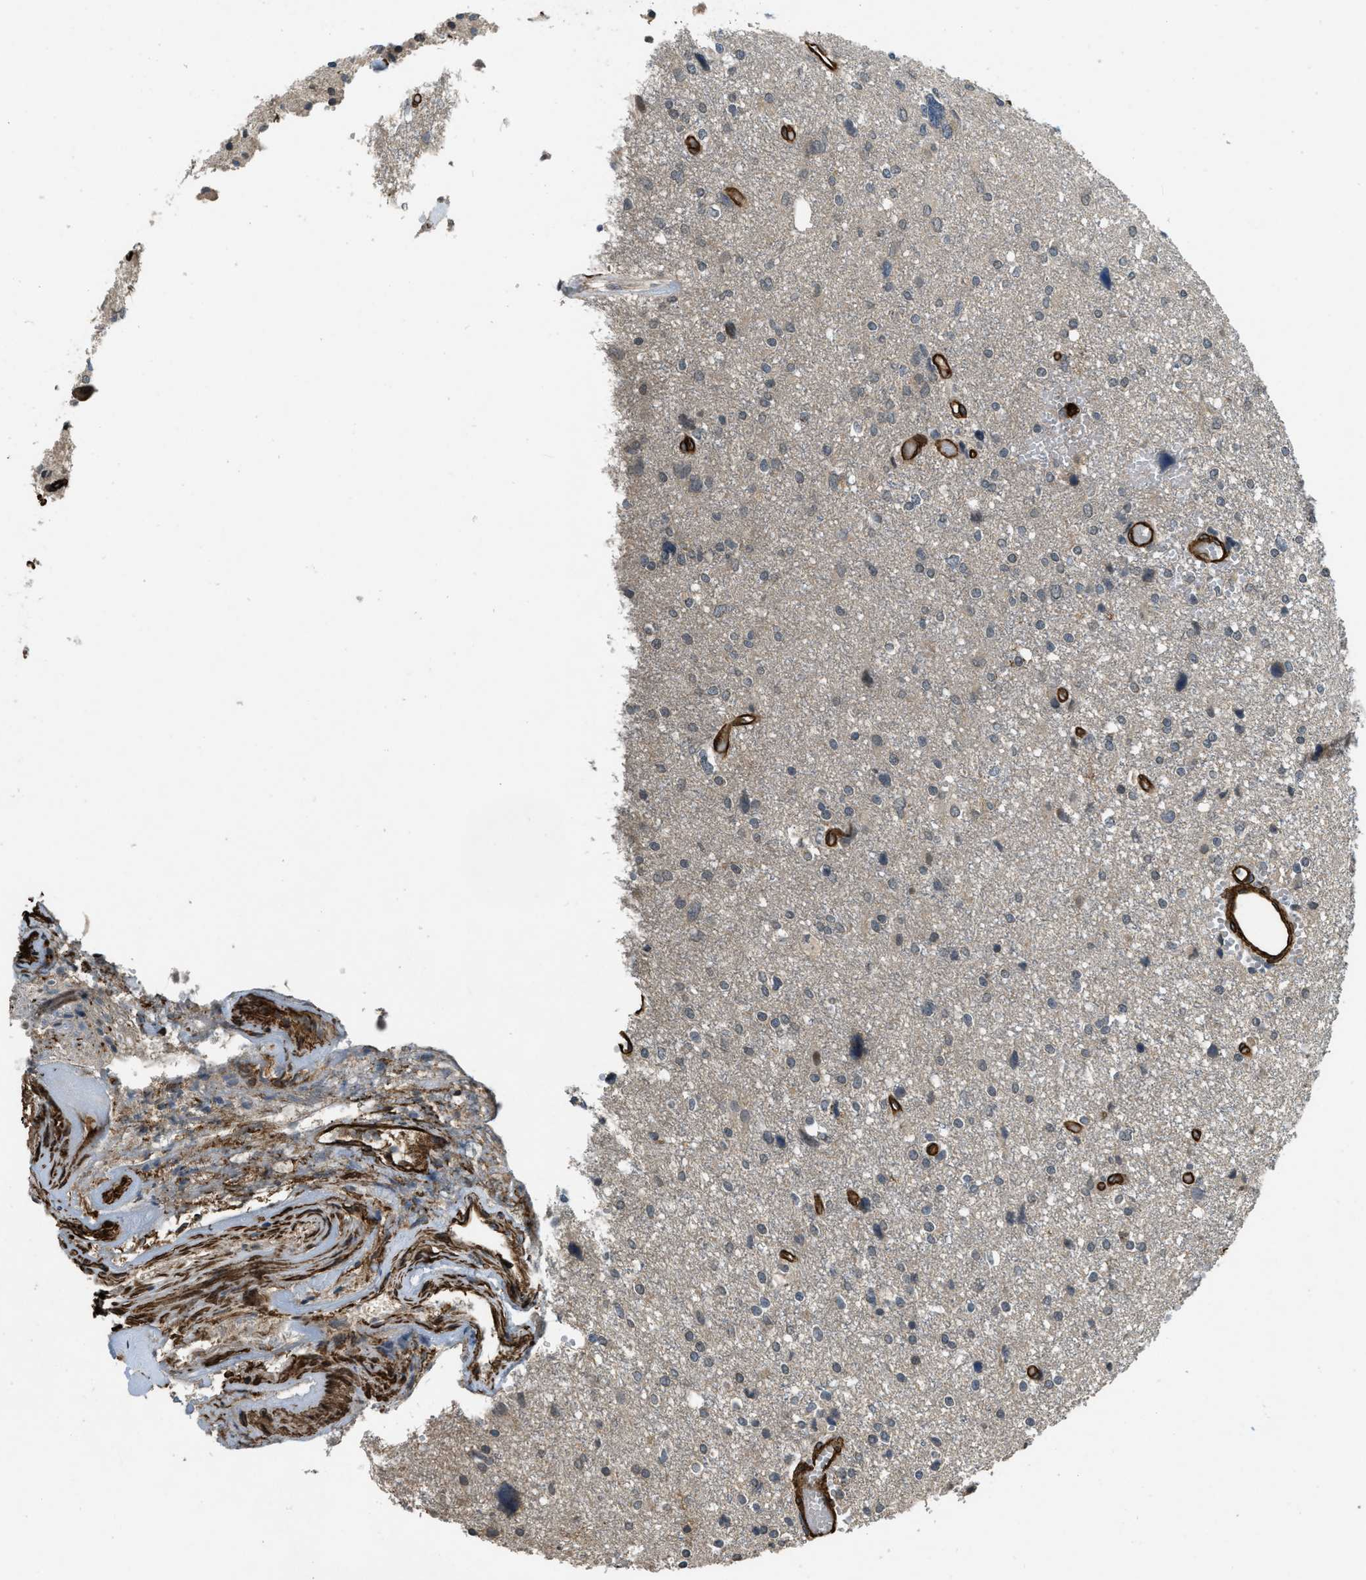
{"staining": {"intensity": "weak", "quantity": "<25%", "location": "cytoplasmic/membranous"}, "tissue": "glioma", "cell_type": "Tumor cells", "image_type": "cancer", "snomed": [{"axis": "morphology", "description": "Glioma, malignant, High grade"}, {"axis": "topography", "description": "Brain"}], "caption": "High magnification brightfield microscopy of glioma stained with DAB (brown) and counterstained with hematoxylin (blue): tumor cells show no significant positivity. The staining is performed using DAB brown chromogen with nuclei counter-stained in using hematoxylin.", "gene": "NMB", "patient": {"sex": "female", "age": 59}}